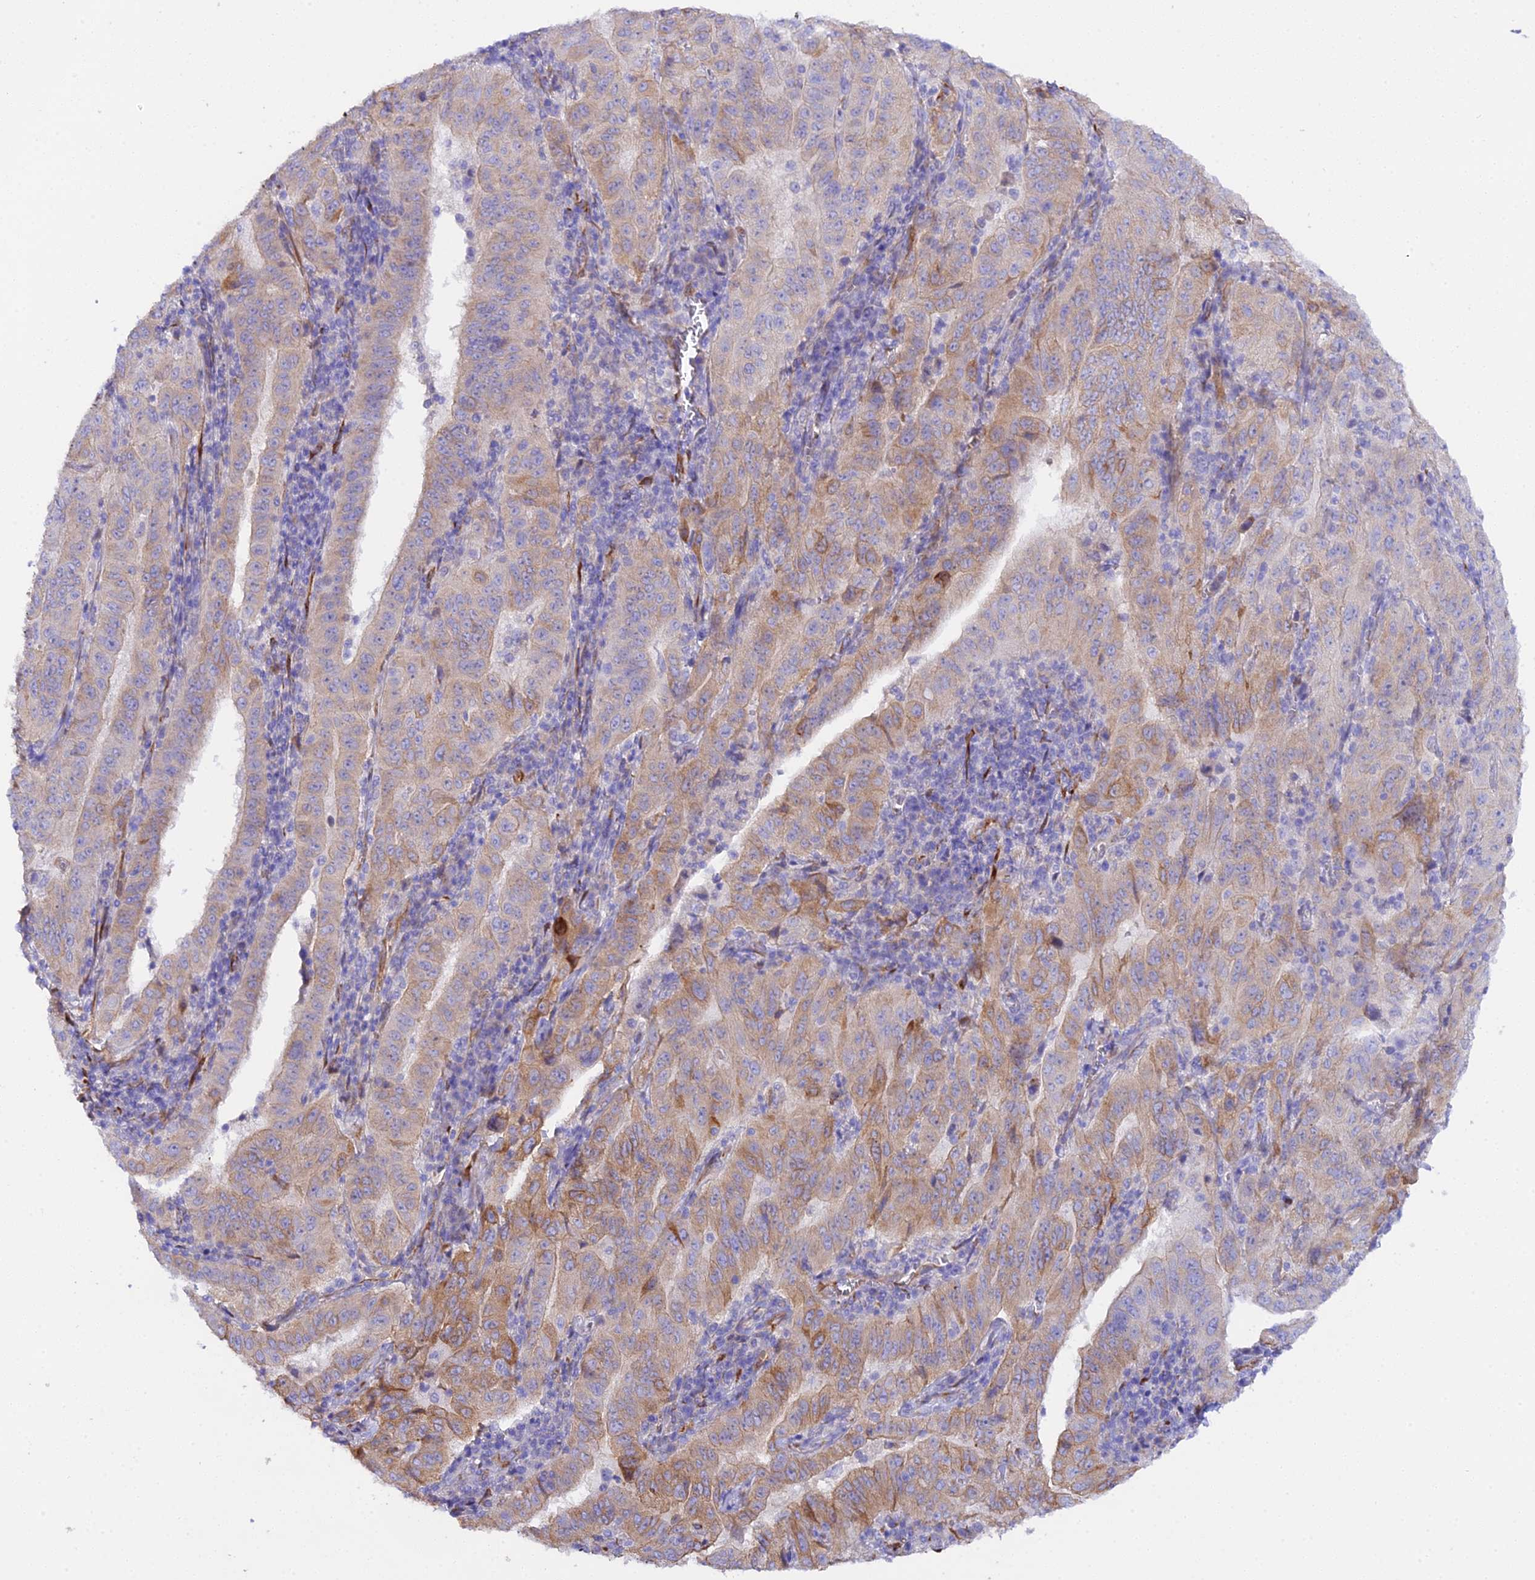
{"staining": {"intensity": "moderate", "quantity": ">75%", "location": "cytoplasmic/membranous"}, "tissue": "pancreatic cancer", "cell_type": "Tumor cells", "image_type": "cancer", "snomed": [{"axis": "morphology", "description": "Adenocarcinoma, NOS"}, {"axis": "topography", "description": "Pancreas"}], "caption": "A high-resolution image shows immunohistochemistry (IHC) staining of pancreatic adenocarcinoma, which shows moderate cytoplasmic/membranous staining in approximately >75% of tumor cells. Immunohistochemistry stains the protein of interest in brown and the nuclei are stained blue.", "gene": "CFAP45", "patient": {"sex": "male", "age": 63}}